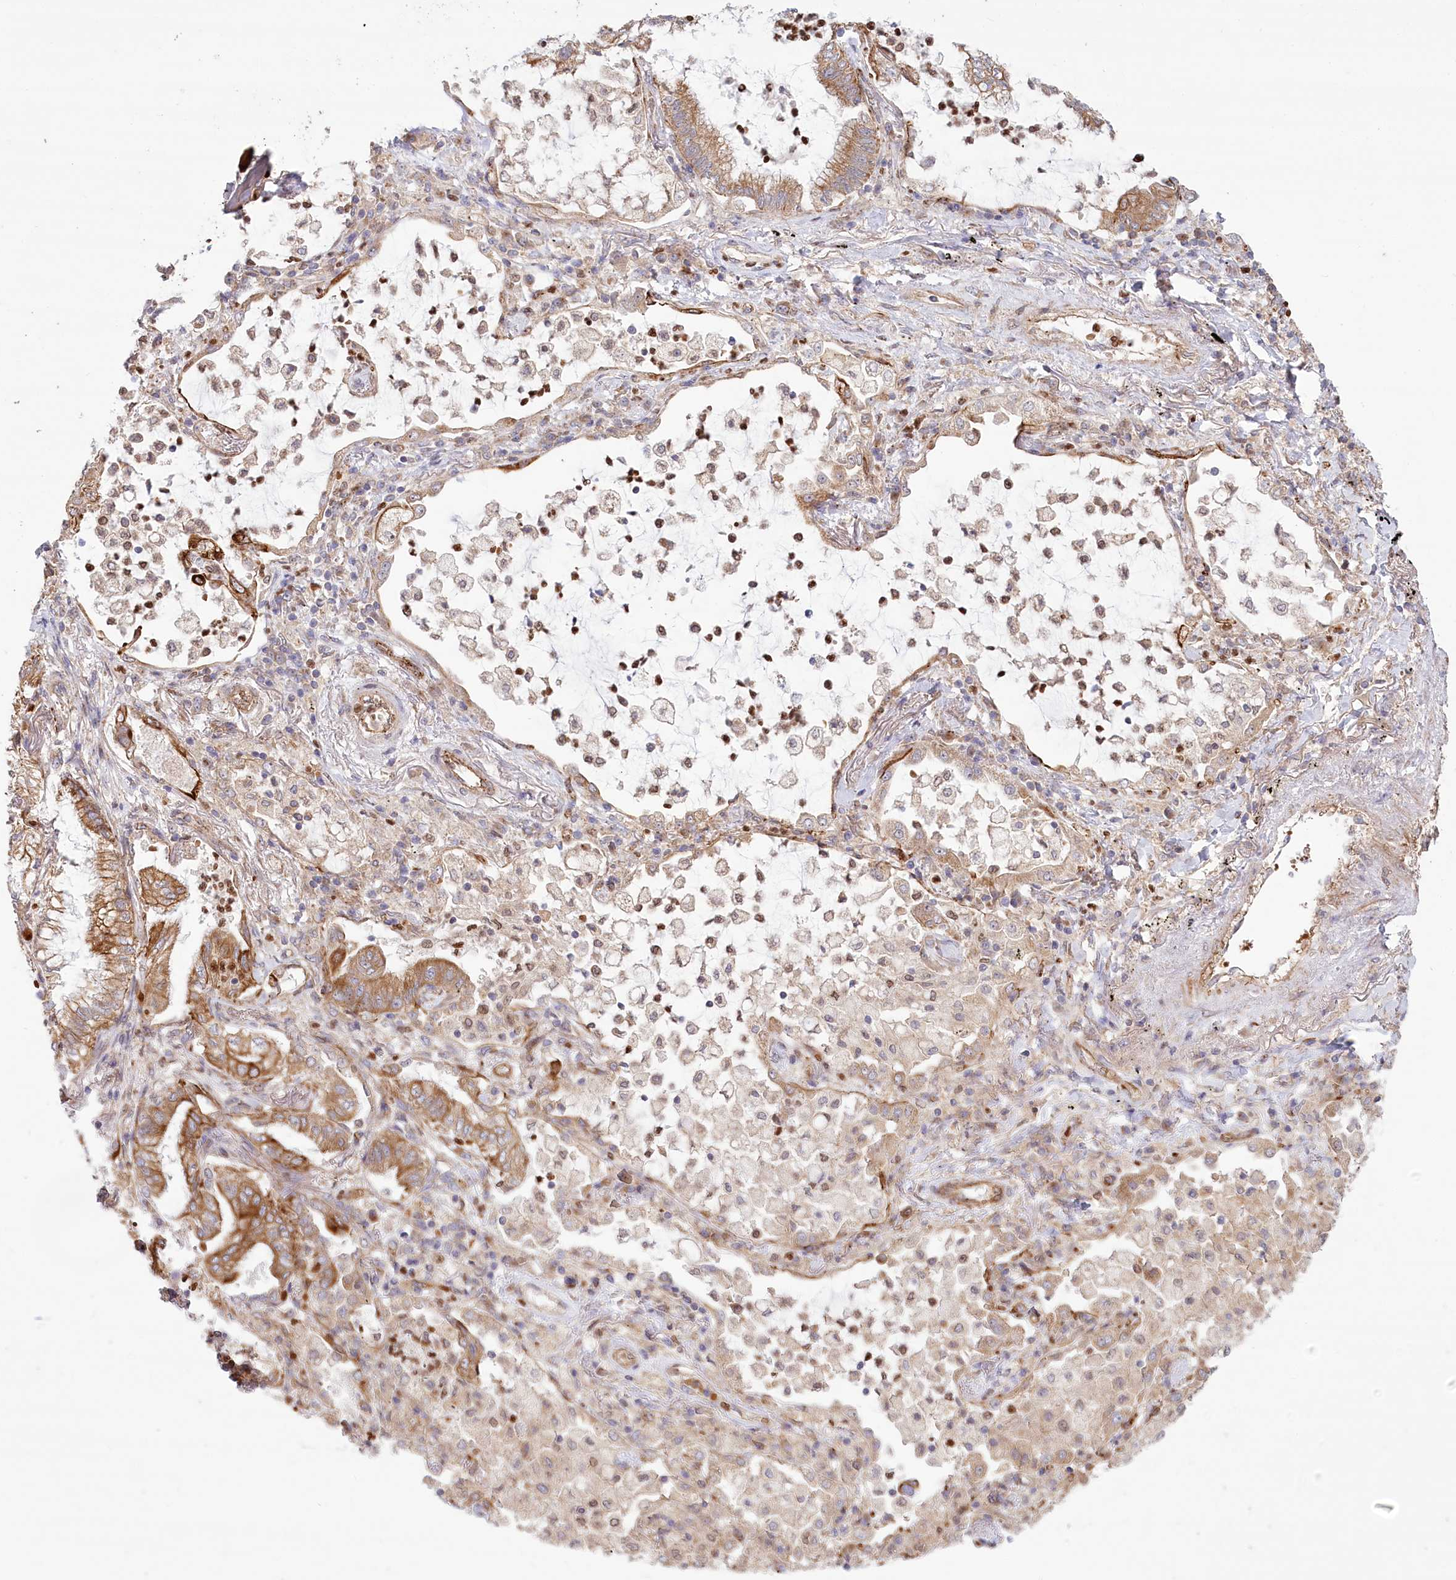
{"staining": {"intensity": "moderate", "quantity": ">75%", "location": "cytoplasmic/membranous"}, "tissue": "lung cancer", "cell_type": "Tumor cells", "image_type": "cancer", "snomed": [{"axis": "morphology", "description": "Adenocarcinoma, NOS"}, {"axis": "topography", "description": "Lung"}], "caption": "About >75% of tumor cells in lung adenocarcinoma show moderate cytoplasmic/membranous protein positivity as visualized by brown immunohistochemical staining.", "gene": "COMMD3", "patient": {"sex": "female", "age": 70}}